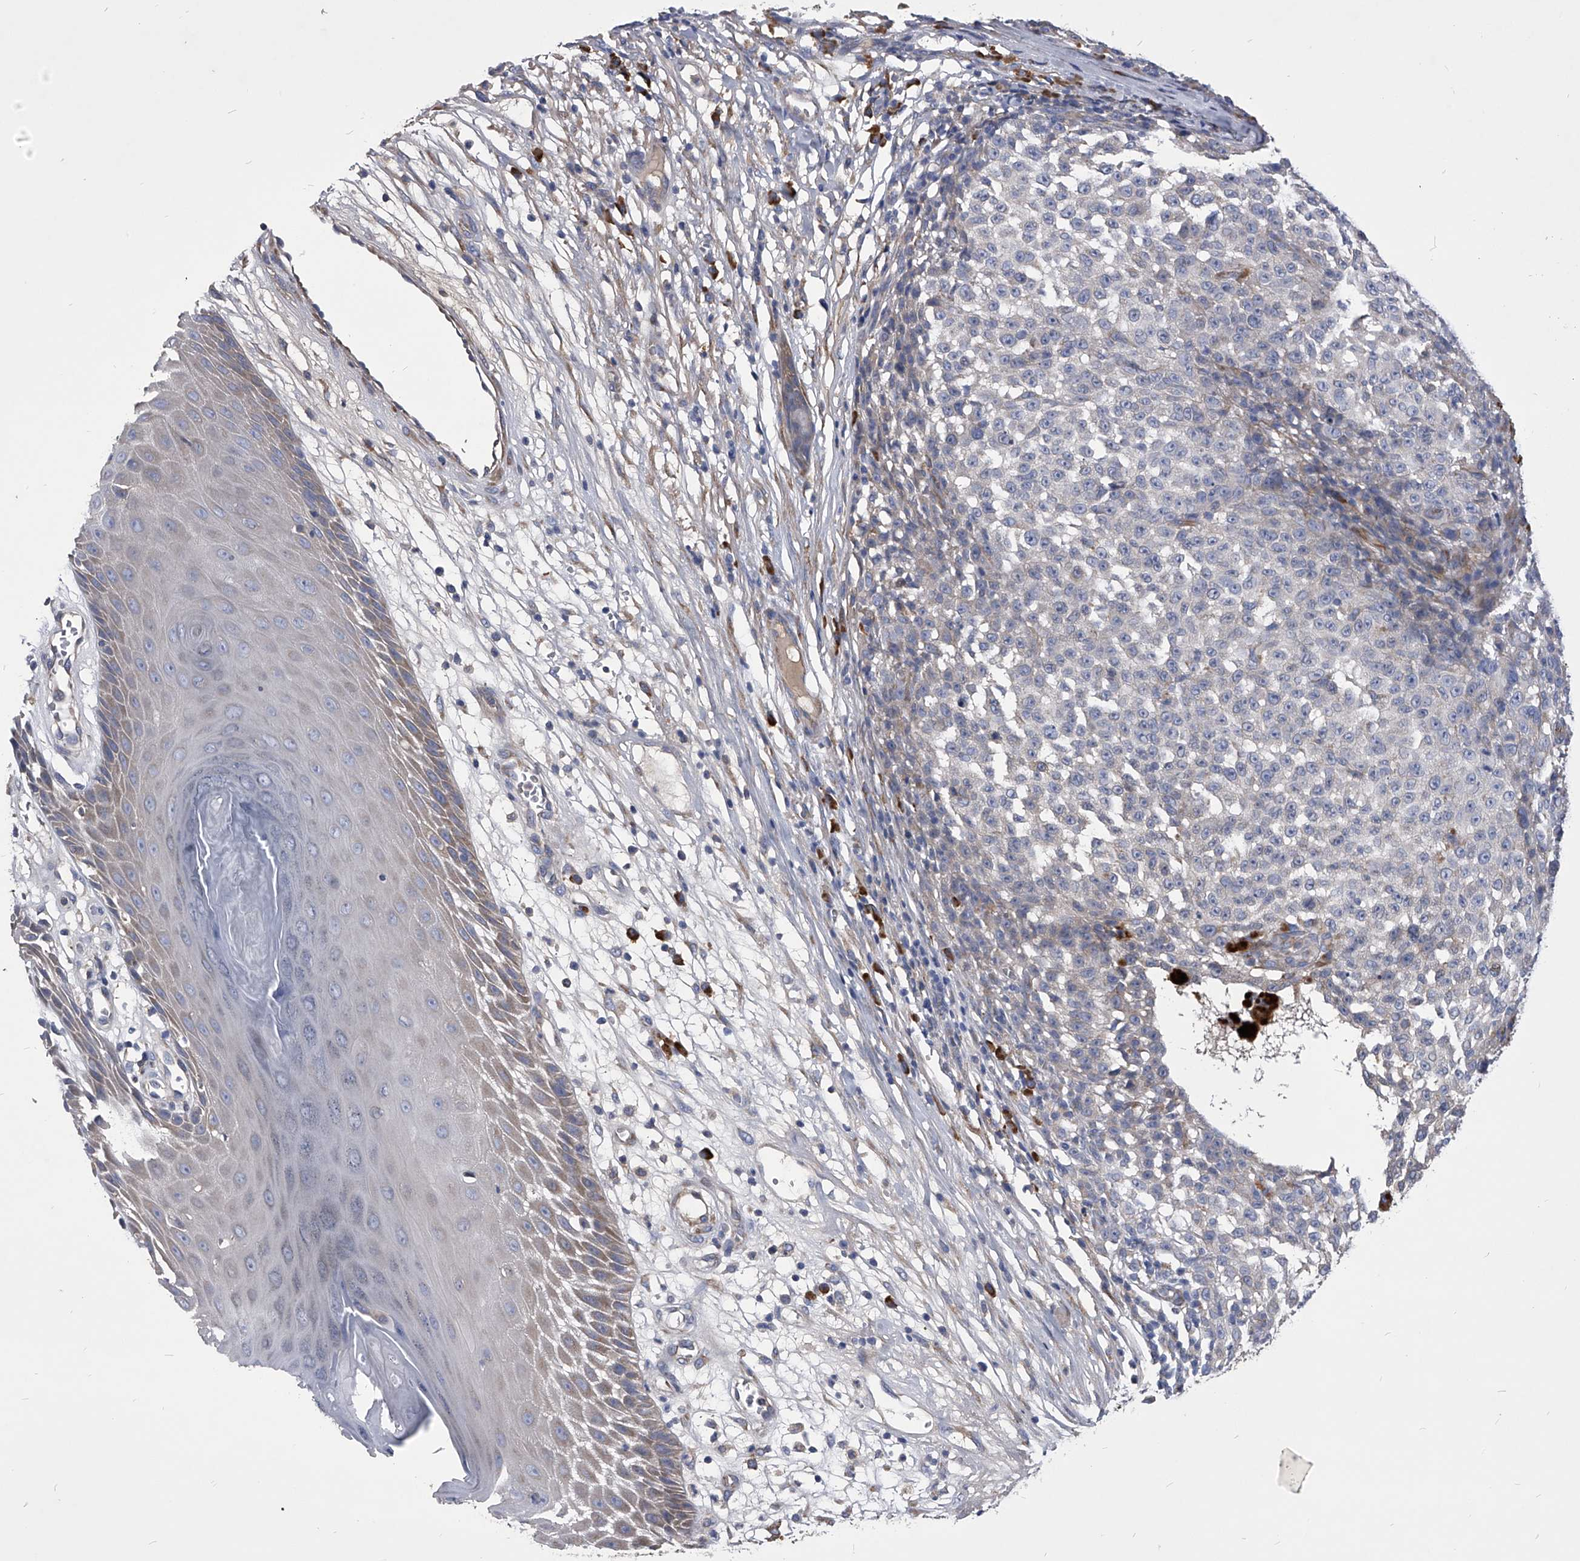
{"staining": {"intensity": "negative", "quantity": "none", "location": "none"}, "tissue": "melanoma", "cell_type": "Tumor cells", "image_type": "cancer", "snomed": [{"axis": "morphology", "description": "Malignant melanoma, NOS"}, {"axis": "topography", "description": "Skin"}], "caption": "Protein analysis of malignant melanoma displays no significant positivity in tumor cells.", "gene": "CCR4", "patient": {"sex": "female", "age": 82}}